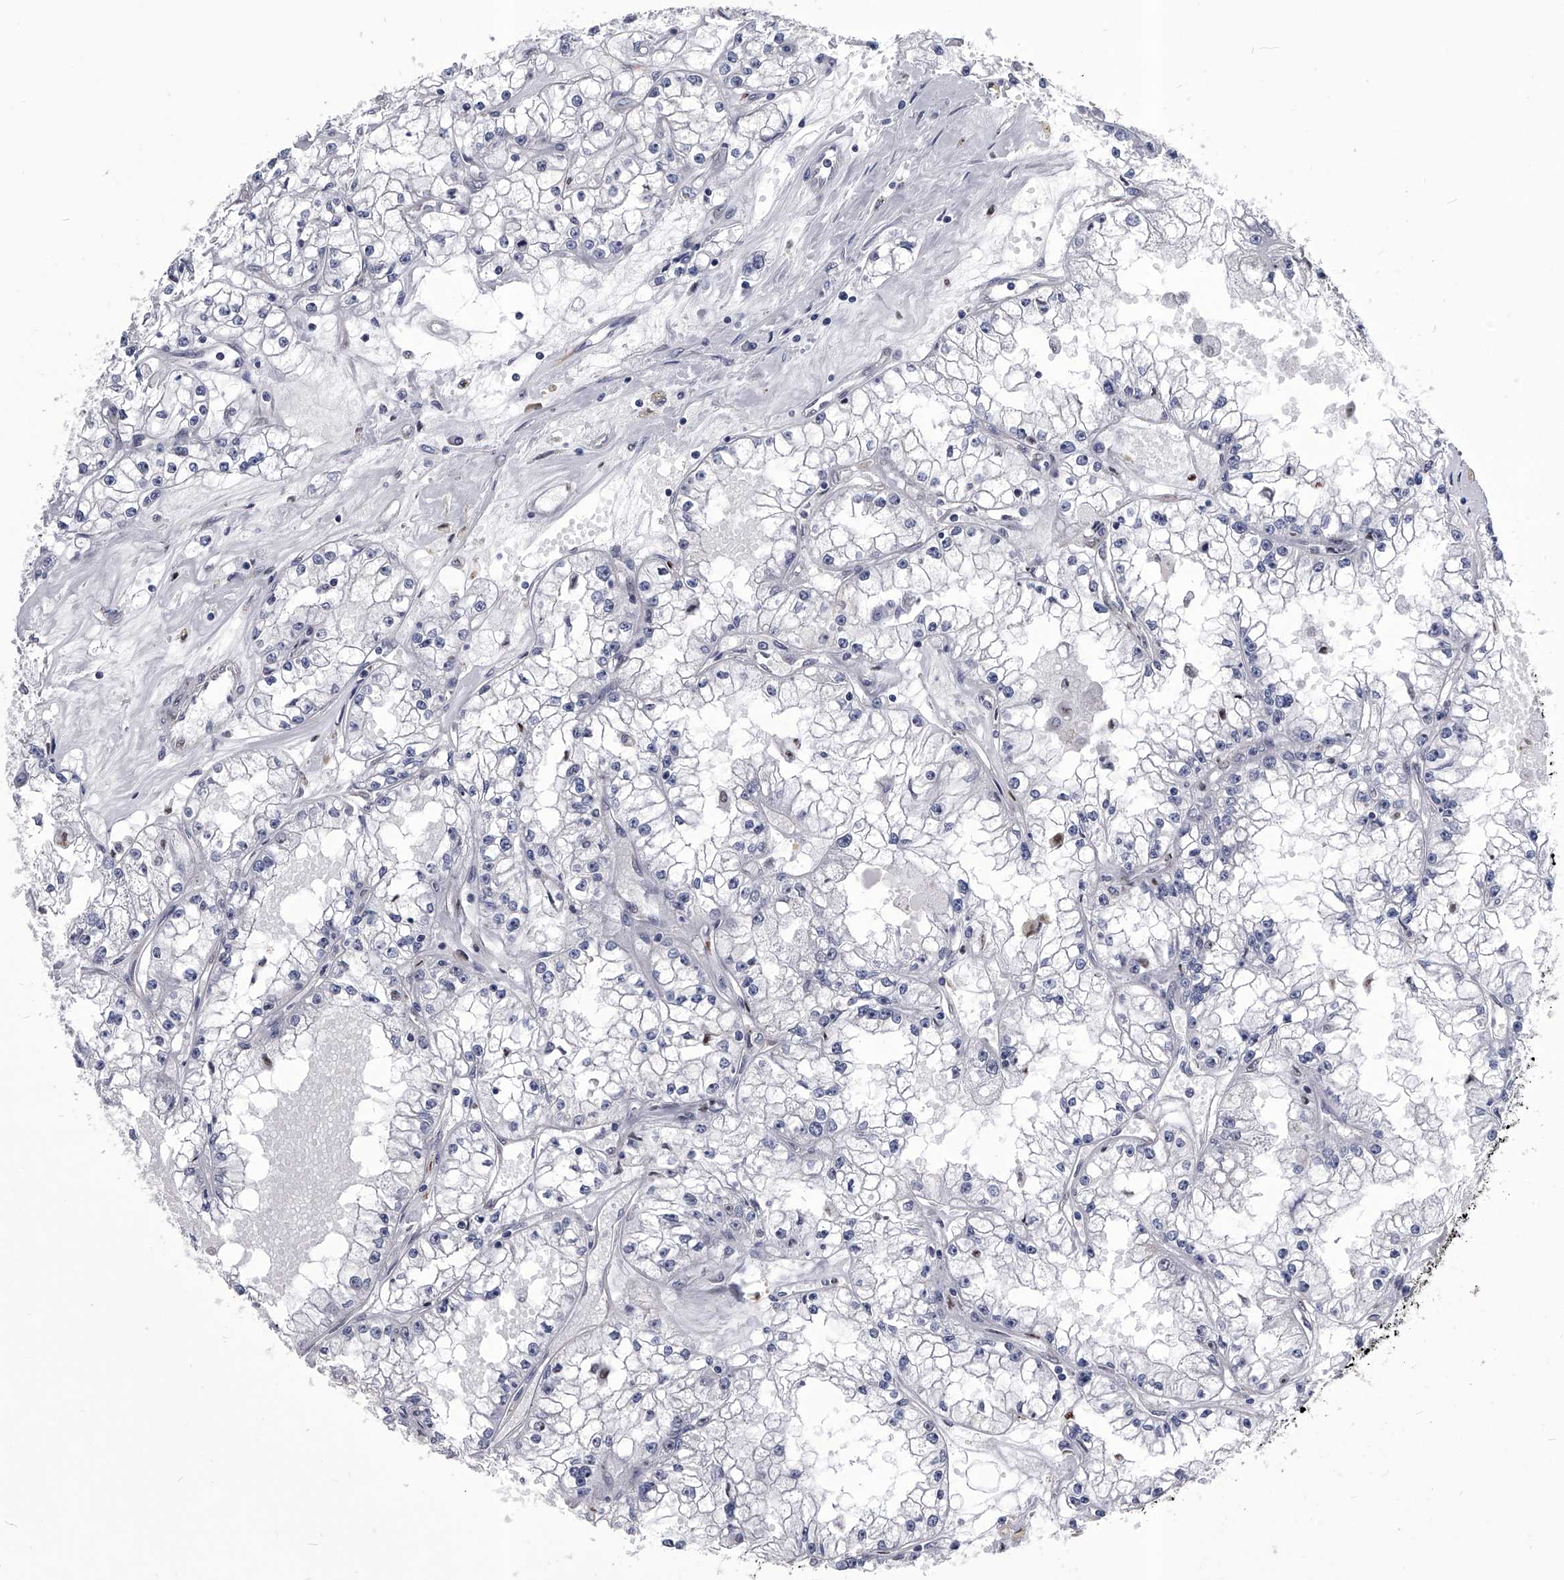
{"staining": {"intensity": "negative", "quantity": "none", "location": "none"}, "tissue": "renal cancer", "cell_type": "Tumor cells", "image_type": "cancer", "snomed": [{"axis": "morphology", "description": "Adenocarcinoma, NOS"}, {"axis": "topography", "description": "Kidney"}], "caption": "Image shows no protein expression in tumor cells of renal adenocarcinoma tissue. The staining is performed using DAB (3,3'-diaminobenzidine) brown chromogen with nuclei counter-stained in using hematoxylin.", "gene": "CMTR1", "patient": {"sex": "male", "age": 56}}